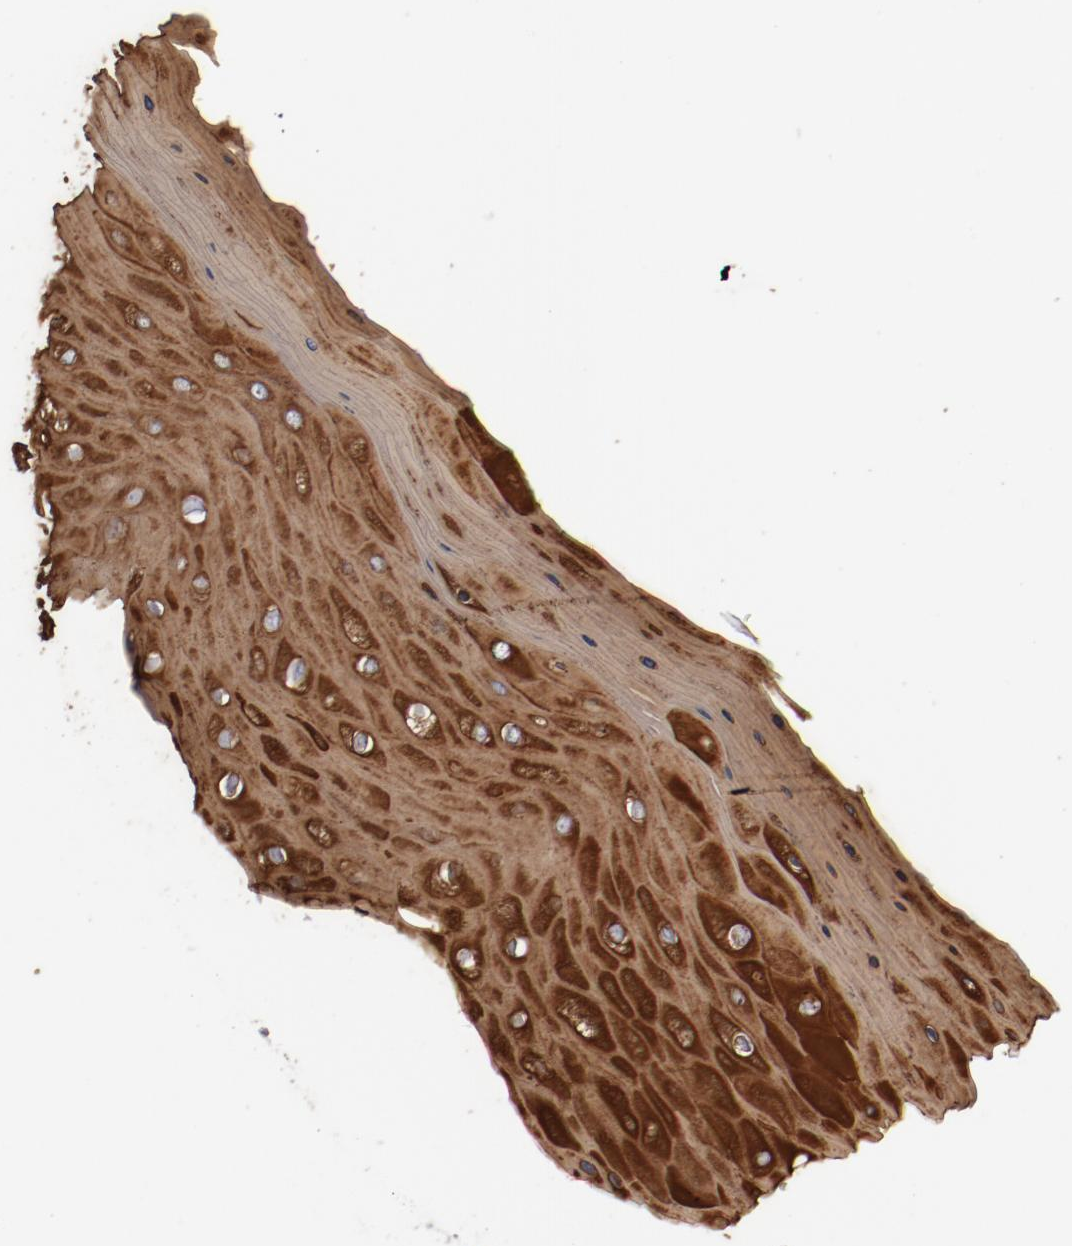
{"staining": {"intensity": "strong", "quantity": ">75%", "location": "cytoplasmic/membranous"}, "tissue": "cervix", "cell_type": "Glandular cells", "image_type": "normal", "snomed": [{"axis": "morphology", "description": "Normal tissue, NOS"}, {"axis": "topography", "description": "Cervix"}], "caption": "Cervix stained with immunohistochemistry demonstrates strong cytoplasmic/membranous staining in about >75% of glandular cells. Using DAB (brown) and hematoxylin (blue) stains, captured at high magnification using brightfield microscopy.", "gene": "TSPAN6", "patient": {"sex": "female", "age": 55}}